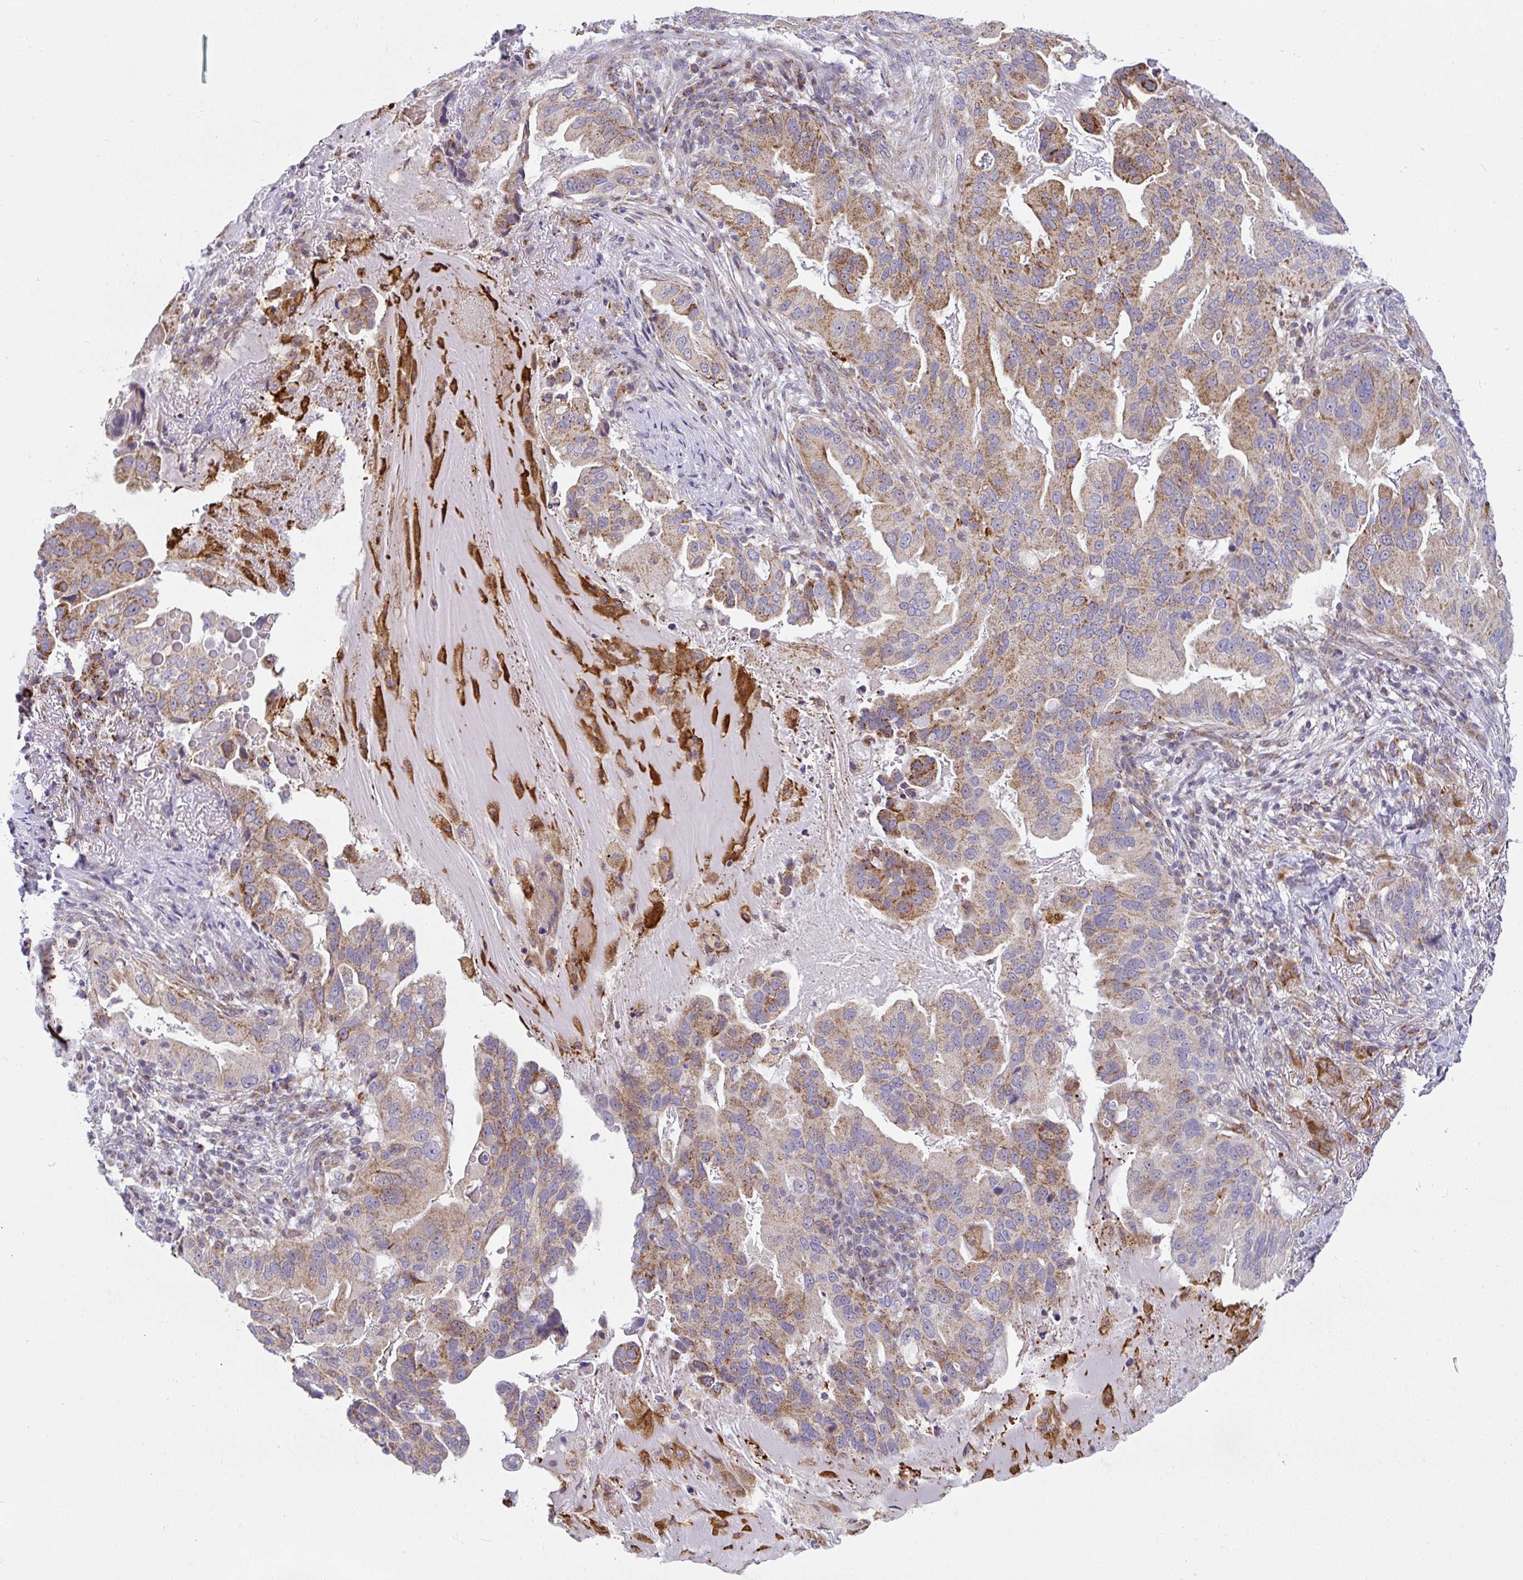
{"staining": {"intensity": "moderate", "quantity": ">75%", "location": "cytoplasmic/membranous"}, "tissue": "lung cancer", "cell_type": "Tumor cells", "image_type": "cancer", "snomed": [{"axis": "morphology", "description": "Adenocarcinoma, NOS"}, {"axis": "topography", "description": "Lung"}], "caption": "Immunohistochemical staining of lung cancer reveals moderate cytoplasmic/membranous protein staining in approximately >75% of tumor cells. (DAB (3,3'-diaminobenzidine) IHC, brown staining for protein, blue staining for nuclei).", "gene": "SRRM4", "patient": {"sex": "female", "age": 69}}